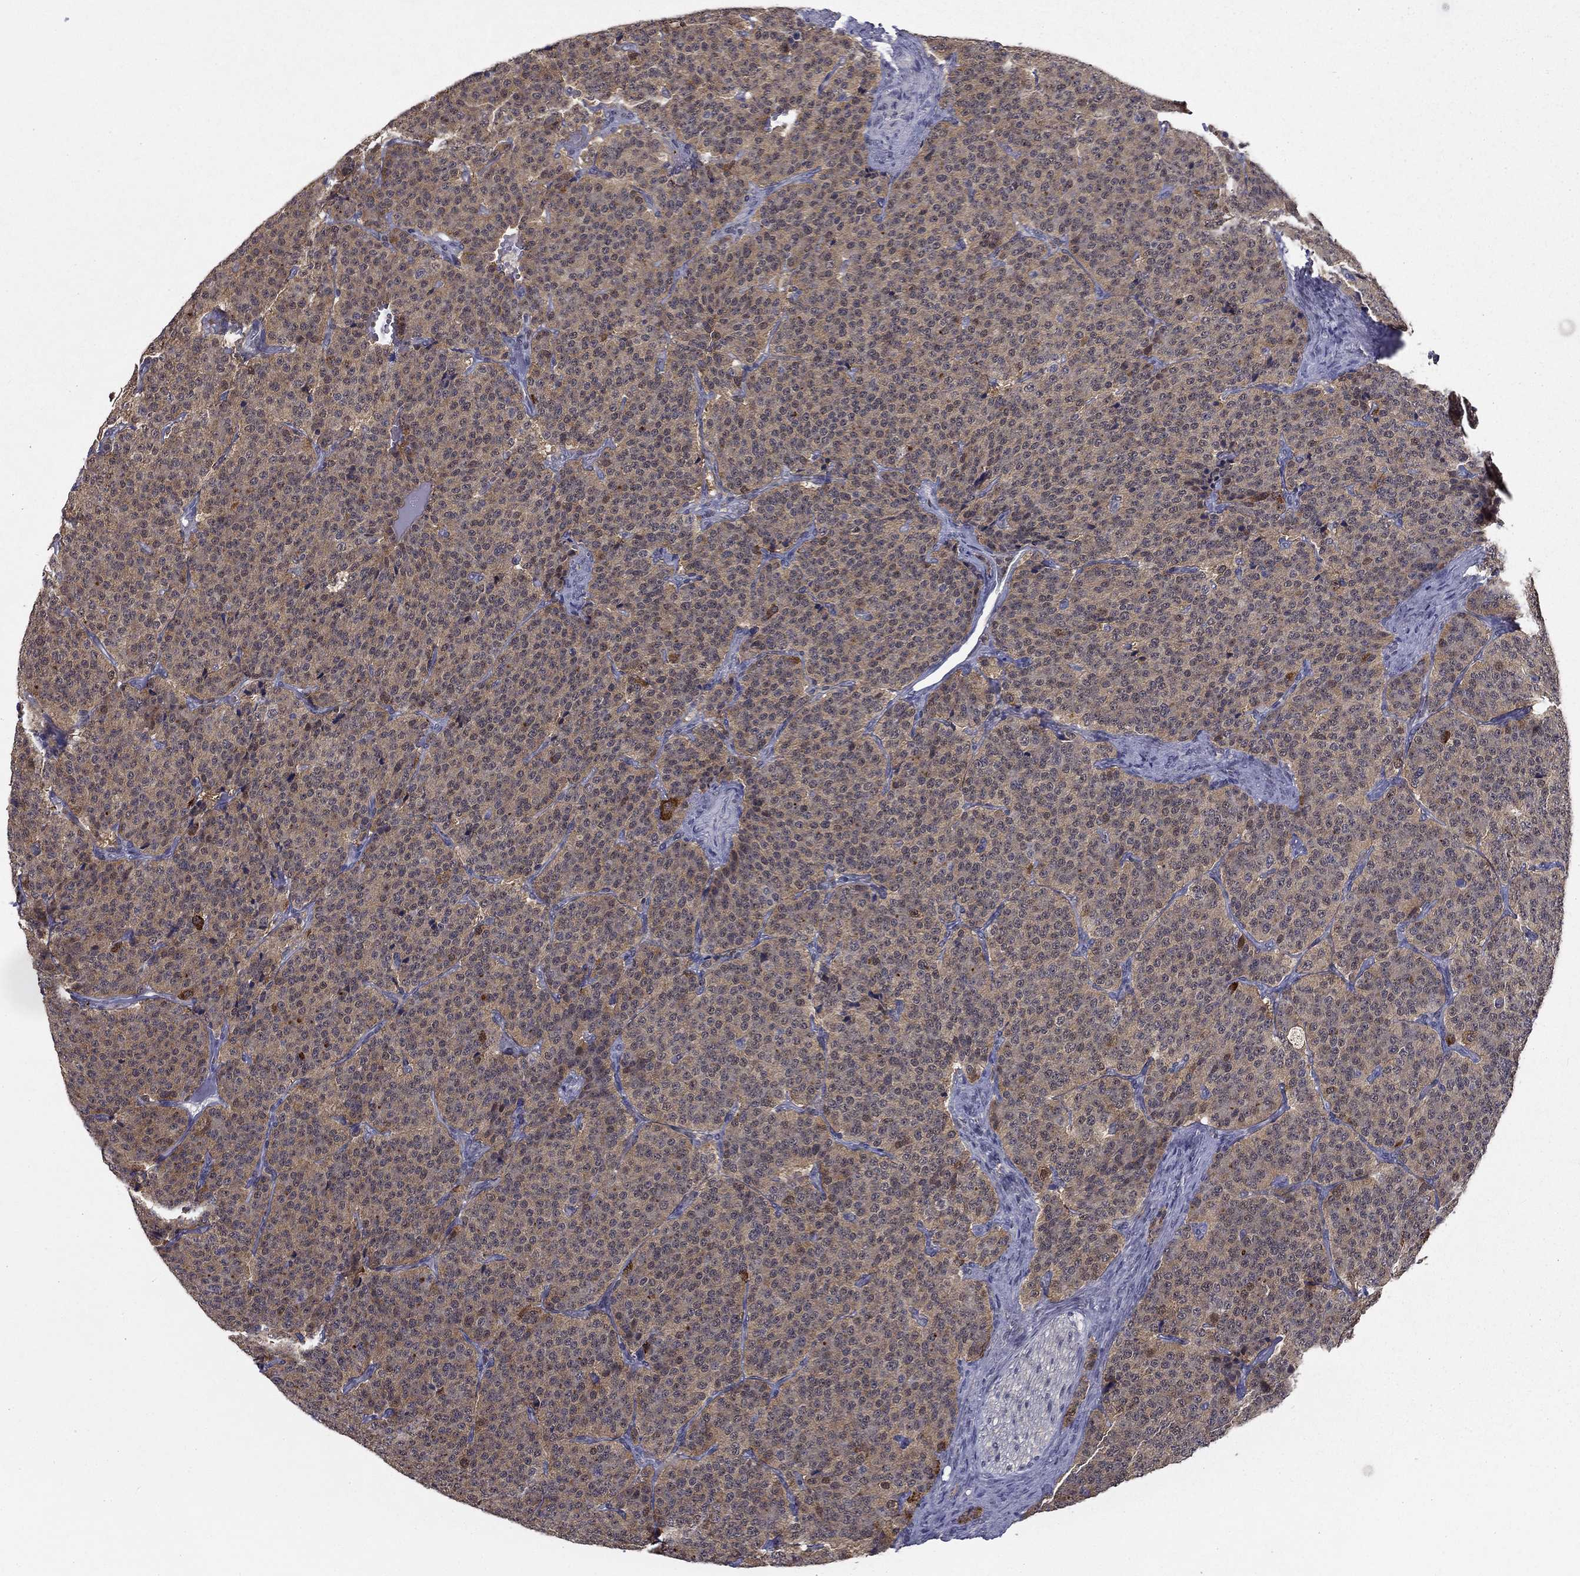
{"staining": {"intensity": "weak", "quantity": "25%-75%", "location": "cytoplasmic/membranous"}, "tissue": "carcinoid", "cell_type": "Tumor cells", "image_type": "cancer", "snomed": [{"axis": "morphology", "description": "Carcinoid, malignant, NOS"}, {"axis": "topography", "description": "Small intestine"}], "caption": "Malignant carcinoid stained with a protein marker demonstrates weak staining in tumor cells.", "gene": "NIT2", "patient": {"sex": "female", "age": 58}}